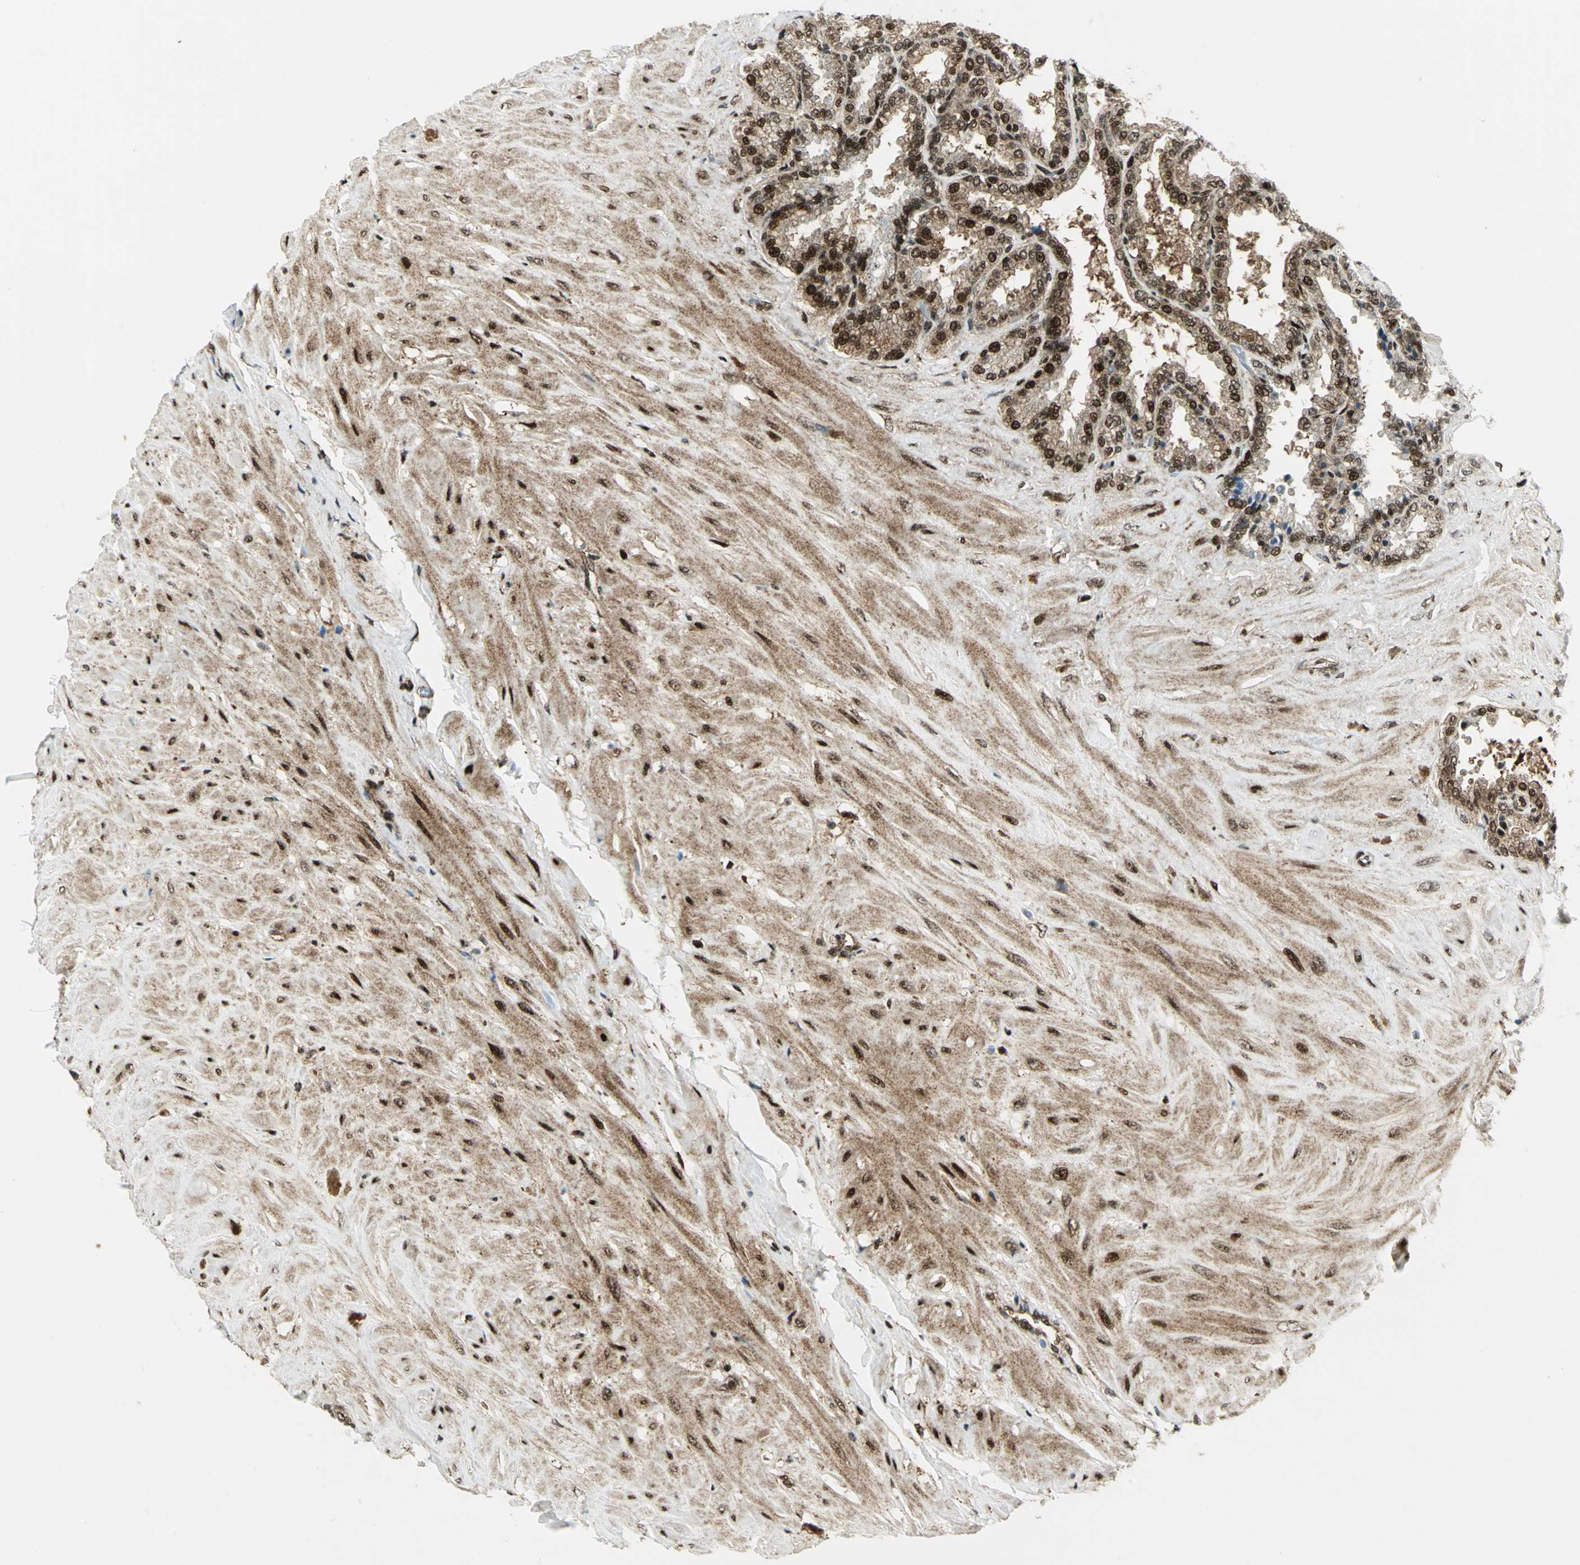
{"staining": {"intensity": "strong", "quantity": ">75%", "location": "cytoplasmic/membranous,nuclear"}, "tissue": "seminal vesicle", "cell_type": "Glandular cells", "image_type": "normal", "snomed": [{"axis": "morphology", "description": "Normal tissue, NOS"}, {"axis": "topography", "description": "Seminal veicle"}], "caption": "This photomicrograph shows IHC staining of benign seminal vesicle, with high strong cytoplasmic/membranous,nuclear expression in approximately >75% of glandular cells.", "gene": "COPS5", "patient": {"sex": "male", "age": 46}}